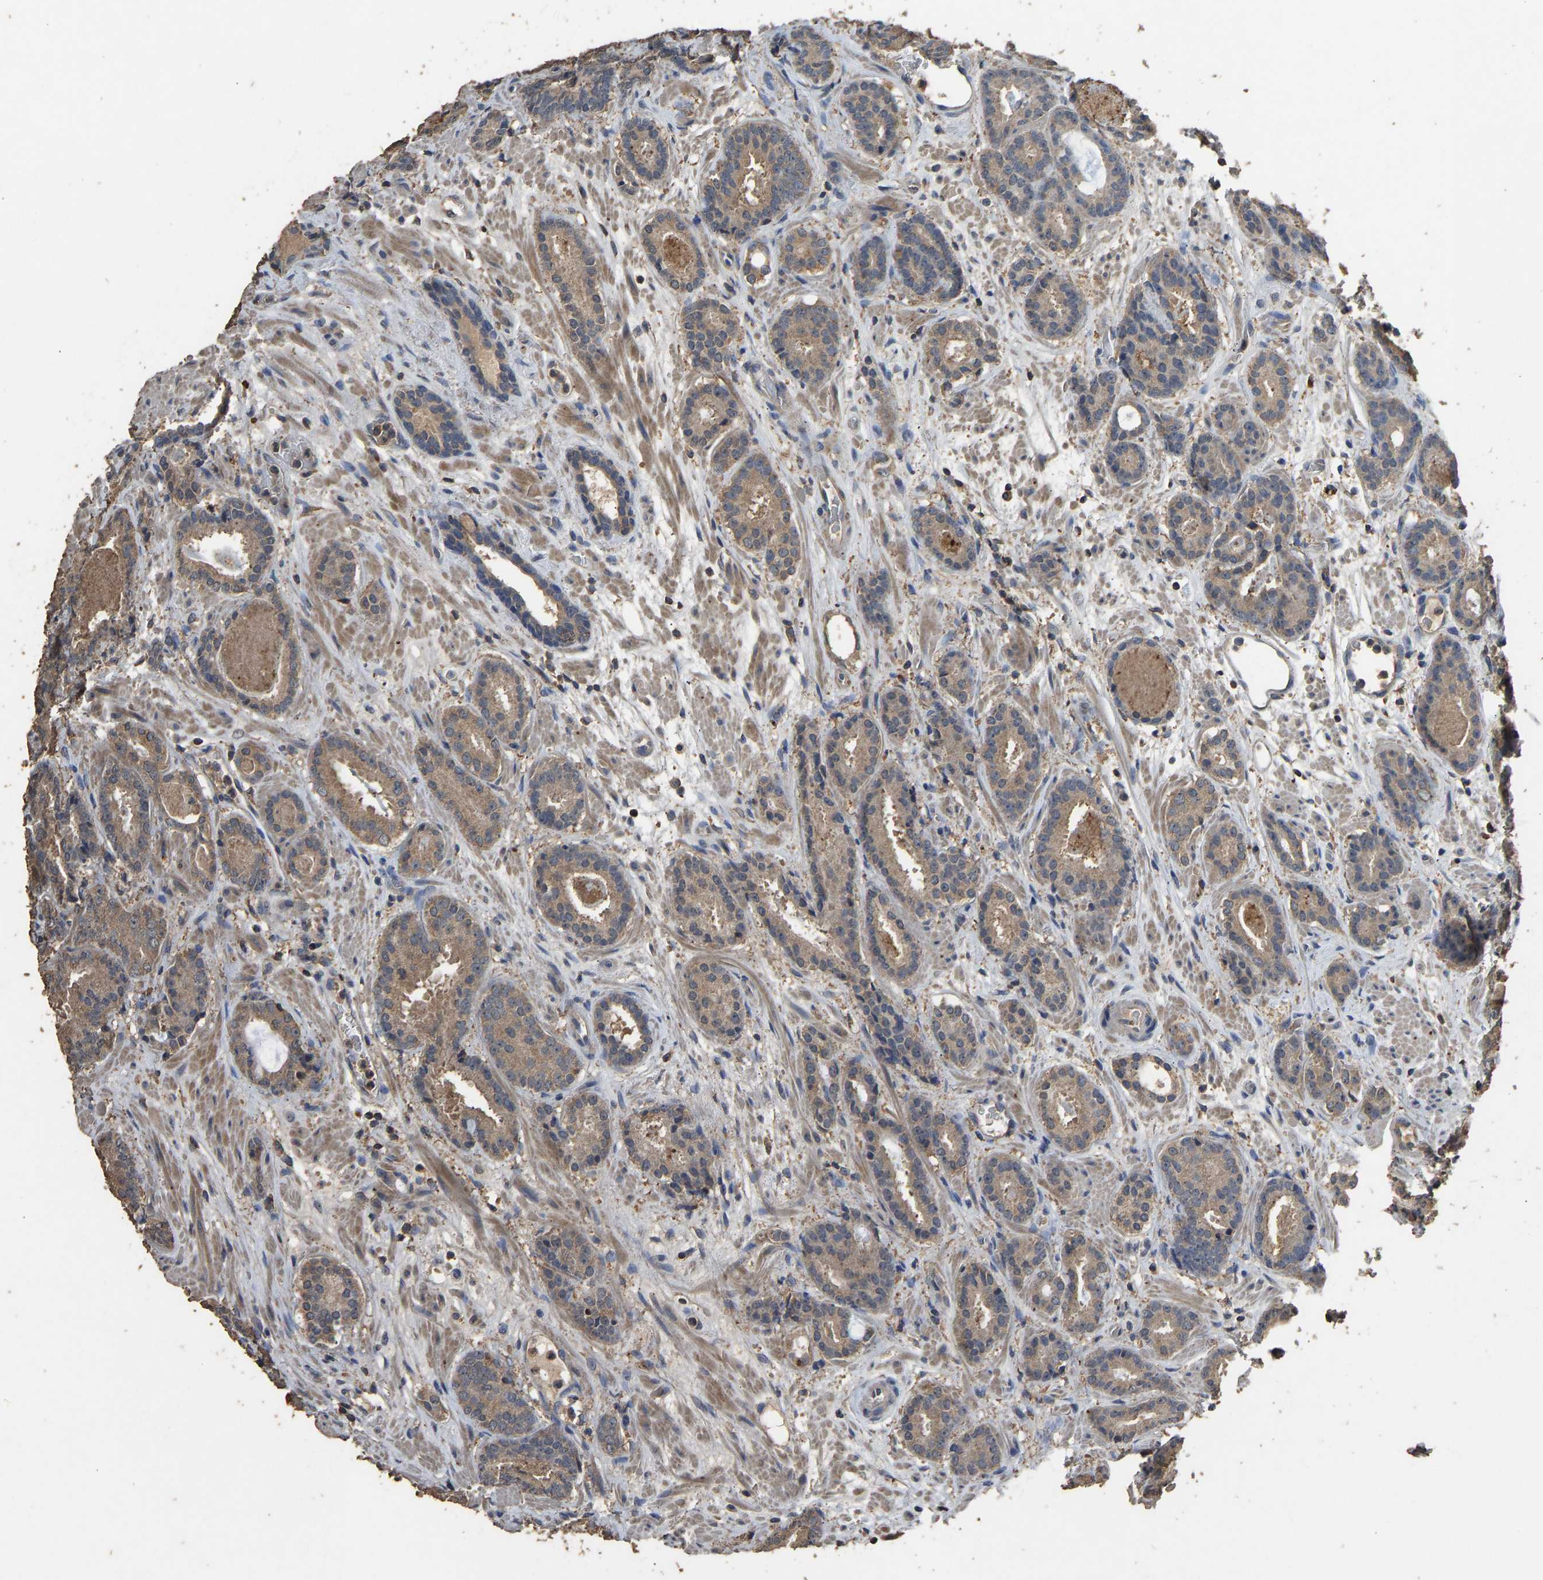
{"staining": {"intensity": "moderate", "quantity": ">75%", "location": "cytoplasmic/membranous"}, "tissue": "prostate cancer", "cell_type": "Tumor cells", "image_type": "cancer", "snomed": [{"axis": "morphology", "description": "Adenocarcinoma, Low grade"}, {"axis": "topography", "description": "Prostate"}], "caption": "Immunohistochemistry image of neoplastic tissue: adenocarcinoma (low-grade) (prostate) stained using IHC exhibits medium levels of moderate protein expression localized specifically in the cytoplasmic/membranous of tumor cells, appearing as a cytoplasmic/membranous brown color.", "gene": "CIDEC", "patient": {"sex": "male", "age": 69}}